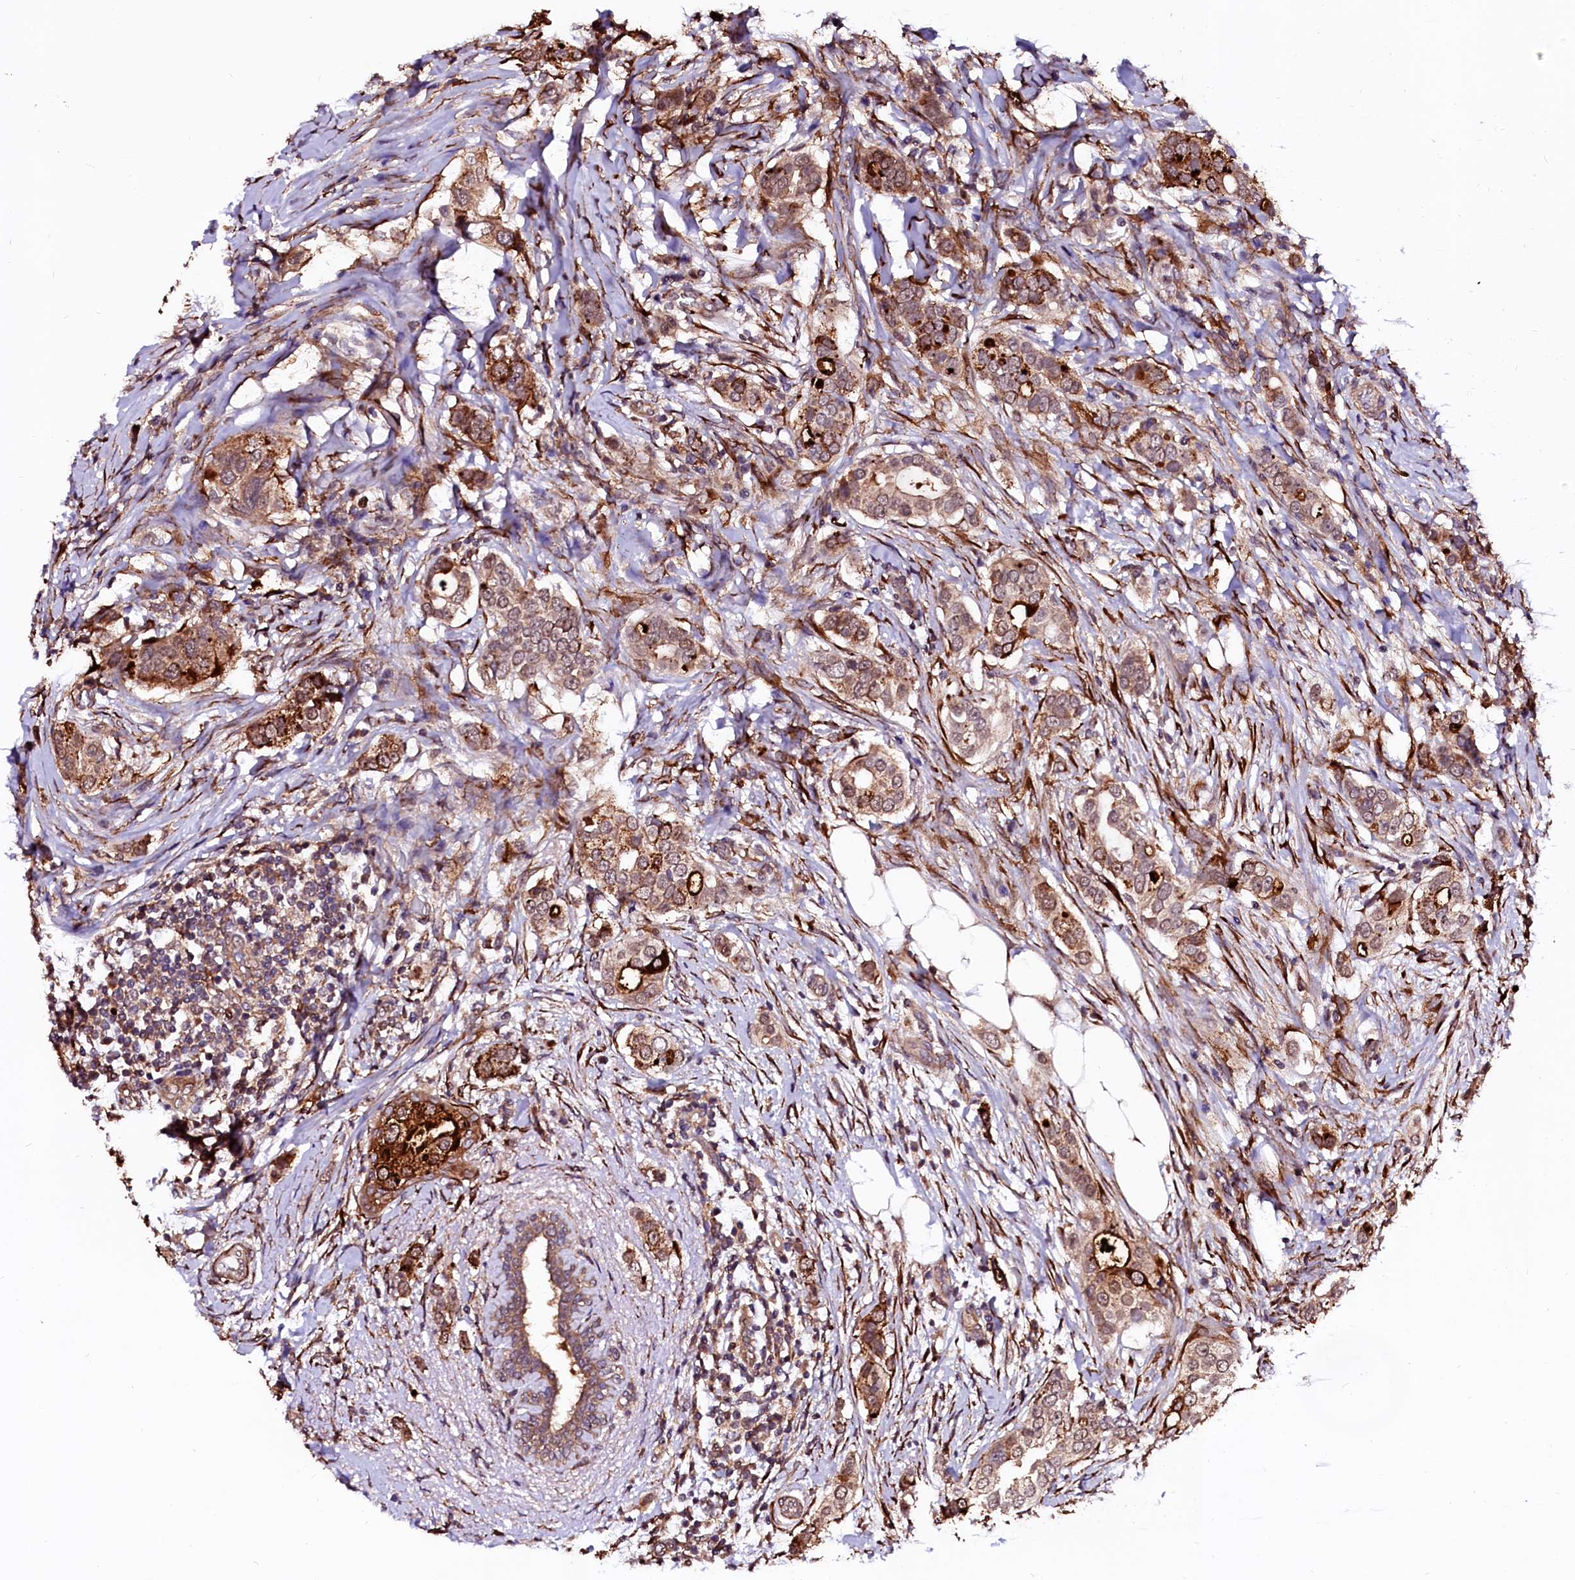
{"staining": {"intensity": "moderate", "quantity": ">75%", "location": "cytoplasmic/membranous,nuclear"}, "tissue": "breast cancer", "cell_type": "Tumor cells", "image_type": "cancer", "snomed": [{"axis": "morphology", "description": "Lobular carcinoma"}, {"axis": "topography", "description": "Breast"}], "caption": "Brown immunohistochemical staining in lobular carcinoma (breast) shows moderate cytoplasmic/membranous and nuclear positivity in about >75% of tumor cells.", "gene": "N4BP1", "patient": {"sex": "female", "age": 51}}